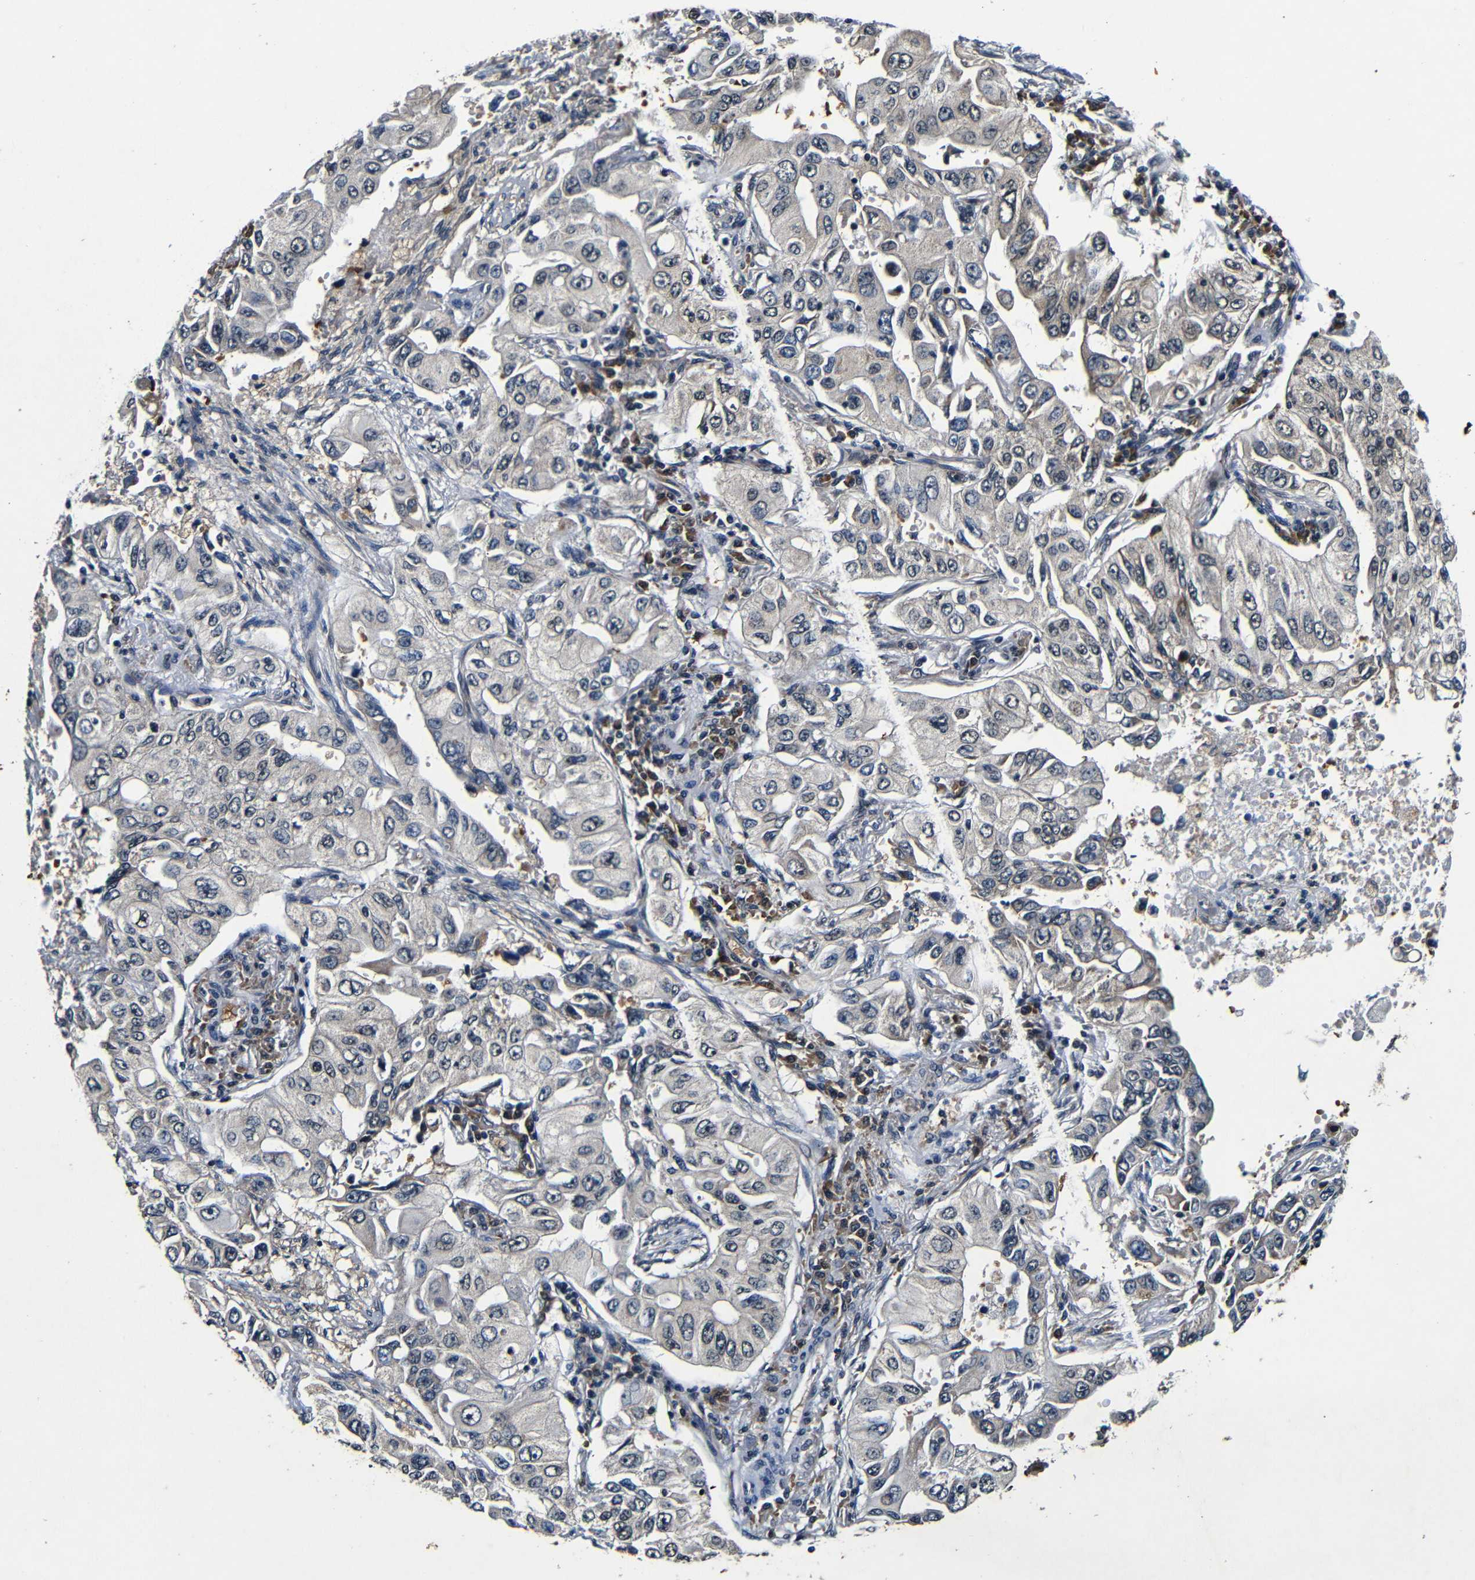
{"staining": {"intensity": "weak", "quantity": "25%-75%", "location": "nuclear"}, "tissue": "lung cancer", "cell_type": "Tumor cells", "image_type": "cancer", "snomed": [{"axis": "morphology", "description": "Adenocarcinoma, NOS"}, {"axis": "topography", "description": "Lung"}], "caption": "IHC of lung cancer exhibits low levels of weak nuclear positivity in approximately 25%-75% of tumor cells. The protein of interest is shown in brown color, while the nuclei are stained blue.", "gene": "FOXD4", "patient": {"sex": "male", "age": 84}}